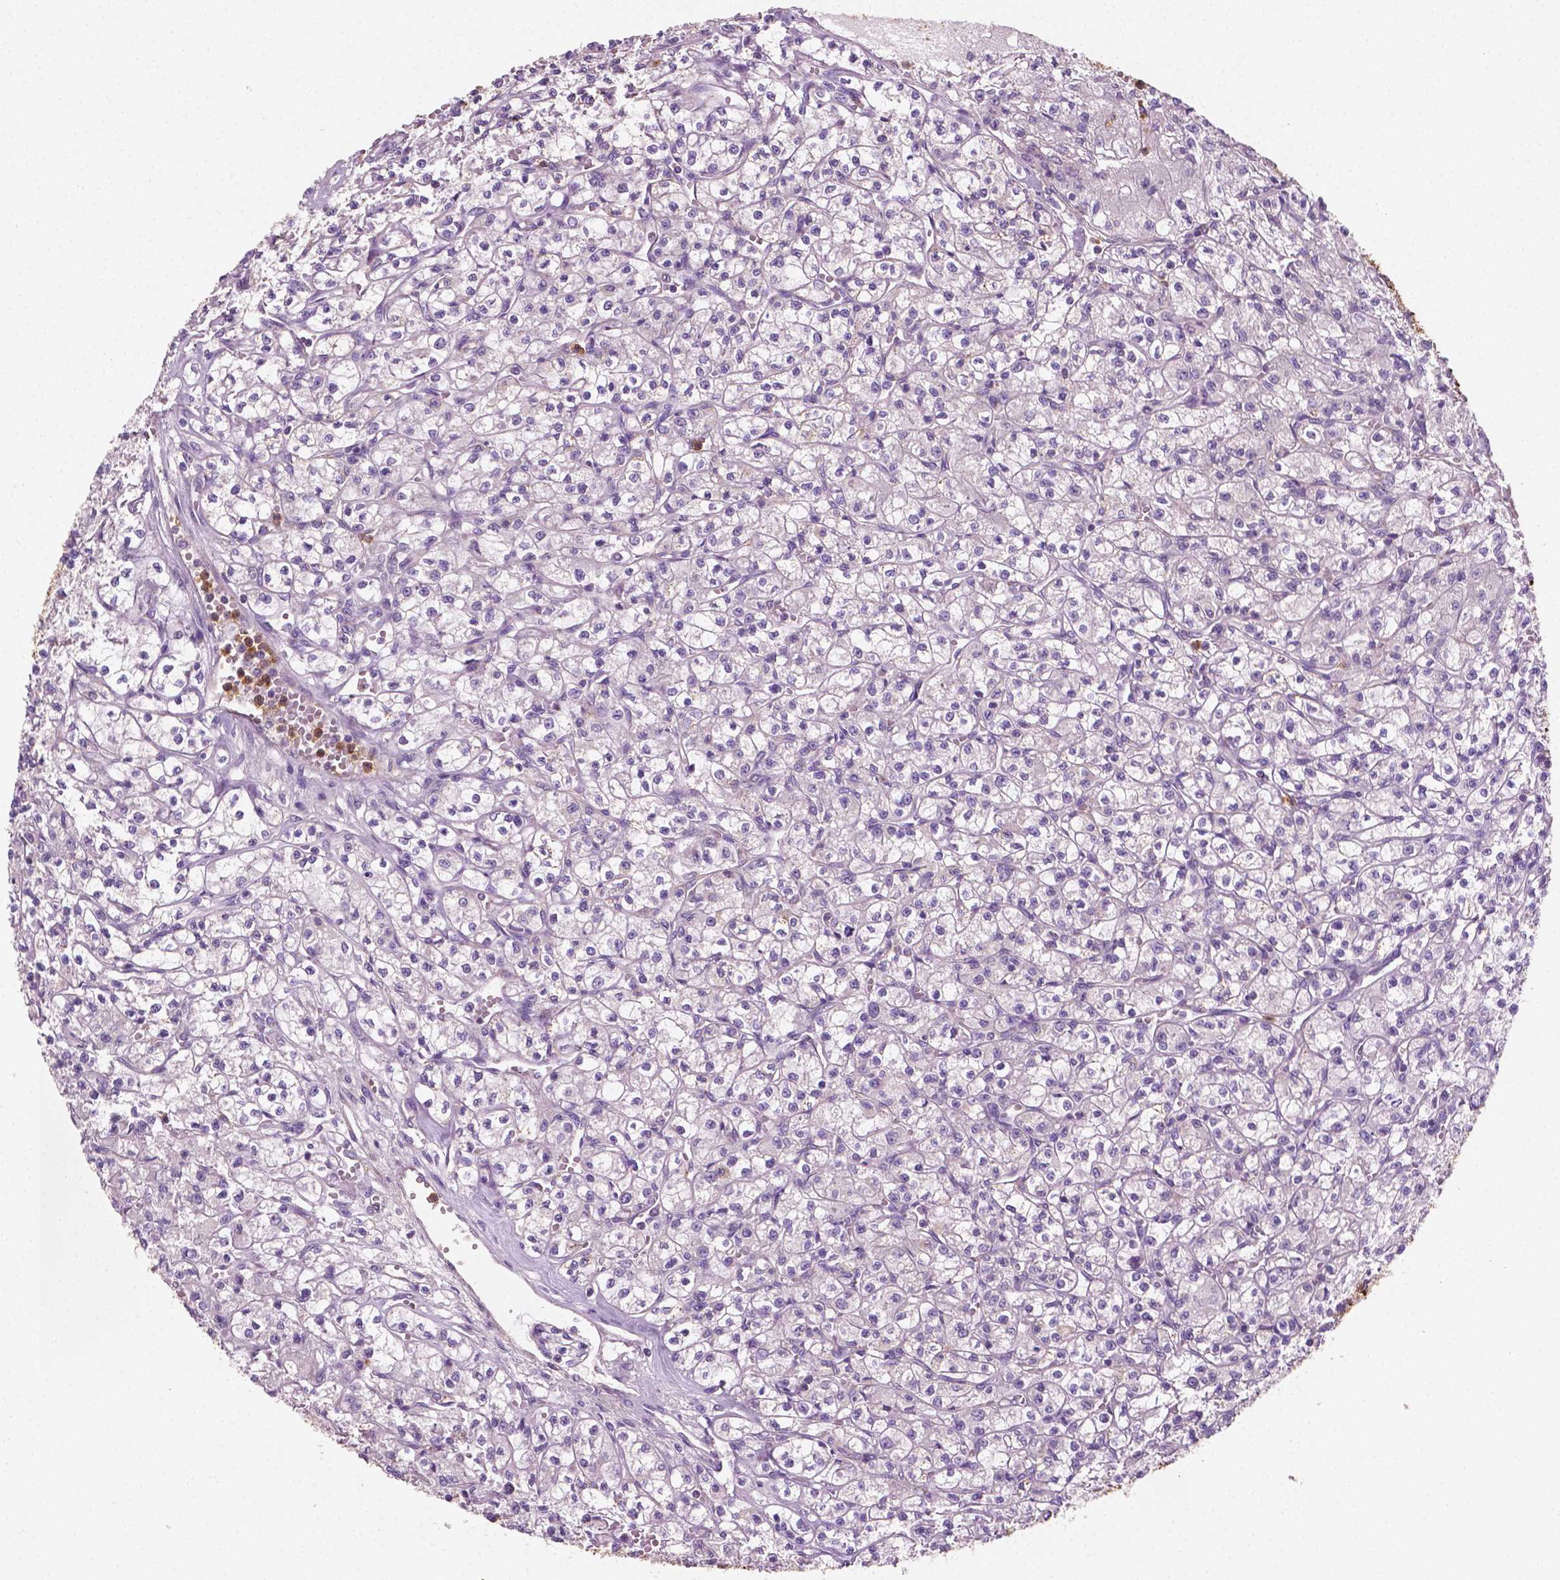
{"staining": {"intensity": "negative", "quantity": "none", "location": "none"}, "tissue": "renal cancer", "cell_type": "Tumor cells", "image_type": "cancer", "snomed": [{"axis": "morphology", "description": "Adenocarcinoma, NOS"}, {"axis": "topography", "description": "Kidney"}], "caption": "Photomicrograph shows no protein expression in tumor cells of renal cancer (adenocarcinoma) tissue.", "gene": "PTX3", "patient": {"sex": "female", "age": 70}}